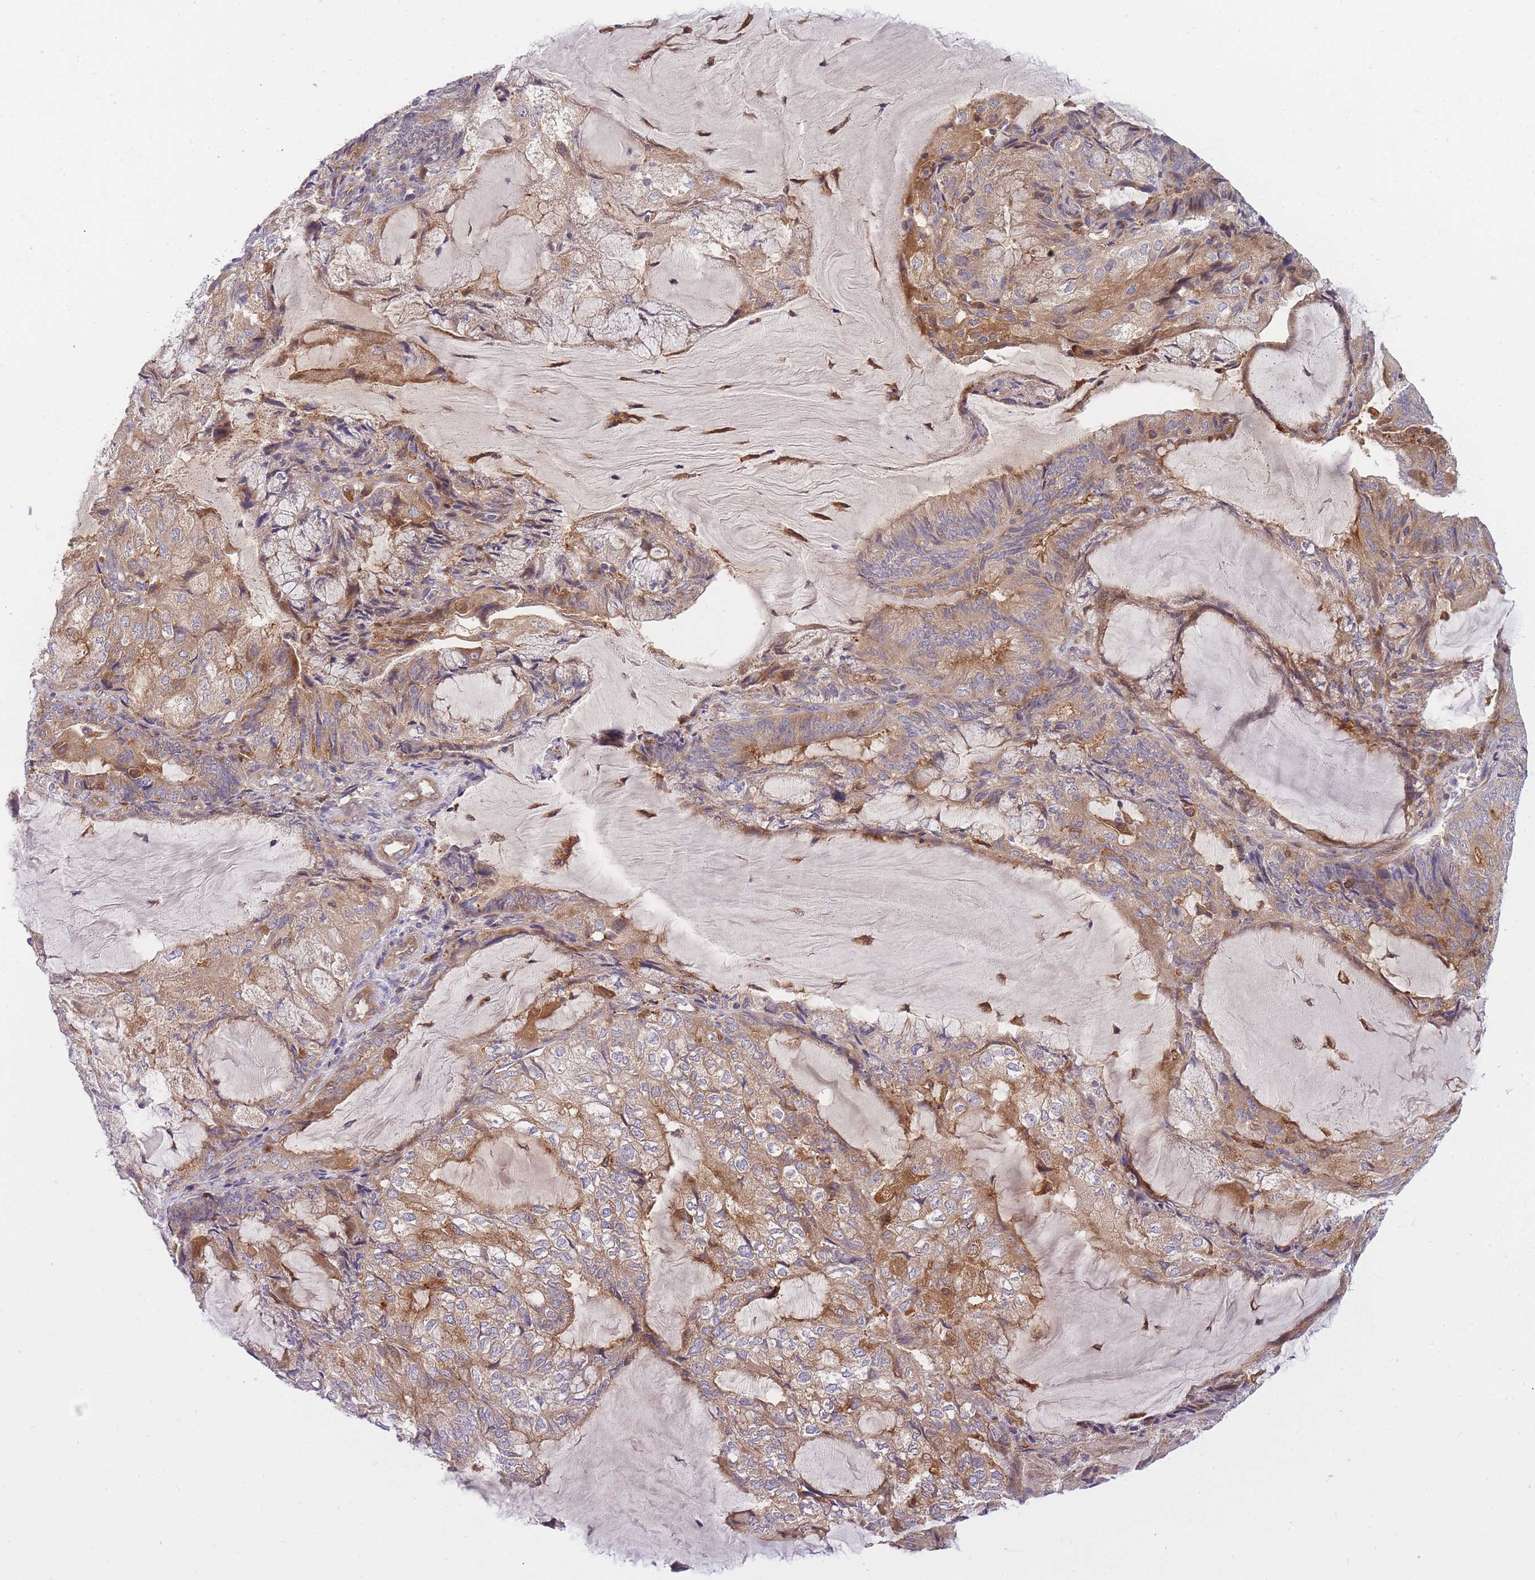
{"staining": {"intensity": "moderate", "quantity": "25%-75%", "location": "cytoplasmic/membranous"}, "tissue": "endometrial cancer", "cell_type": "Tumor cells", "image_type": "cancer", "snomed": [{"axis": "morphology", "description": "Adenocarcinoma, NOS"}, {"axis": "topography", "description": "Endometrium"}], "caption": "The image exhibits staining of adenocarcinoma (endometrial), revealing moderate cytoplasmic/membranous protein staining (brown color) within tumor cells.", "gene": "CRYGN", "patient": {"sex": "female", "age": 81}}